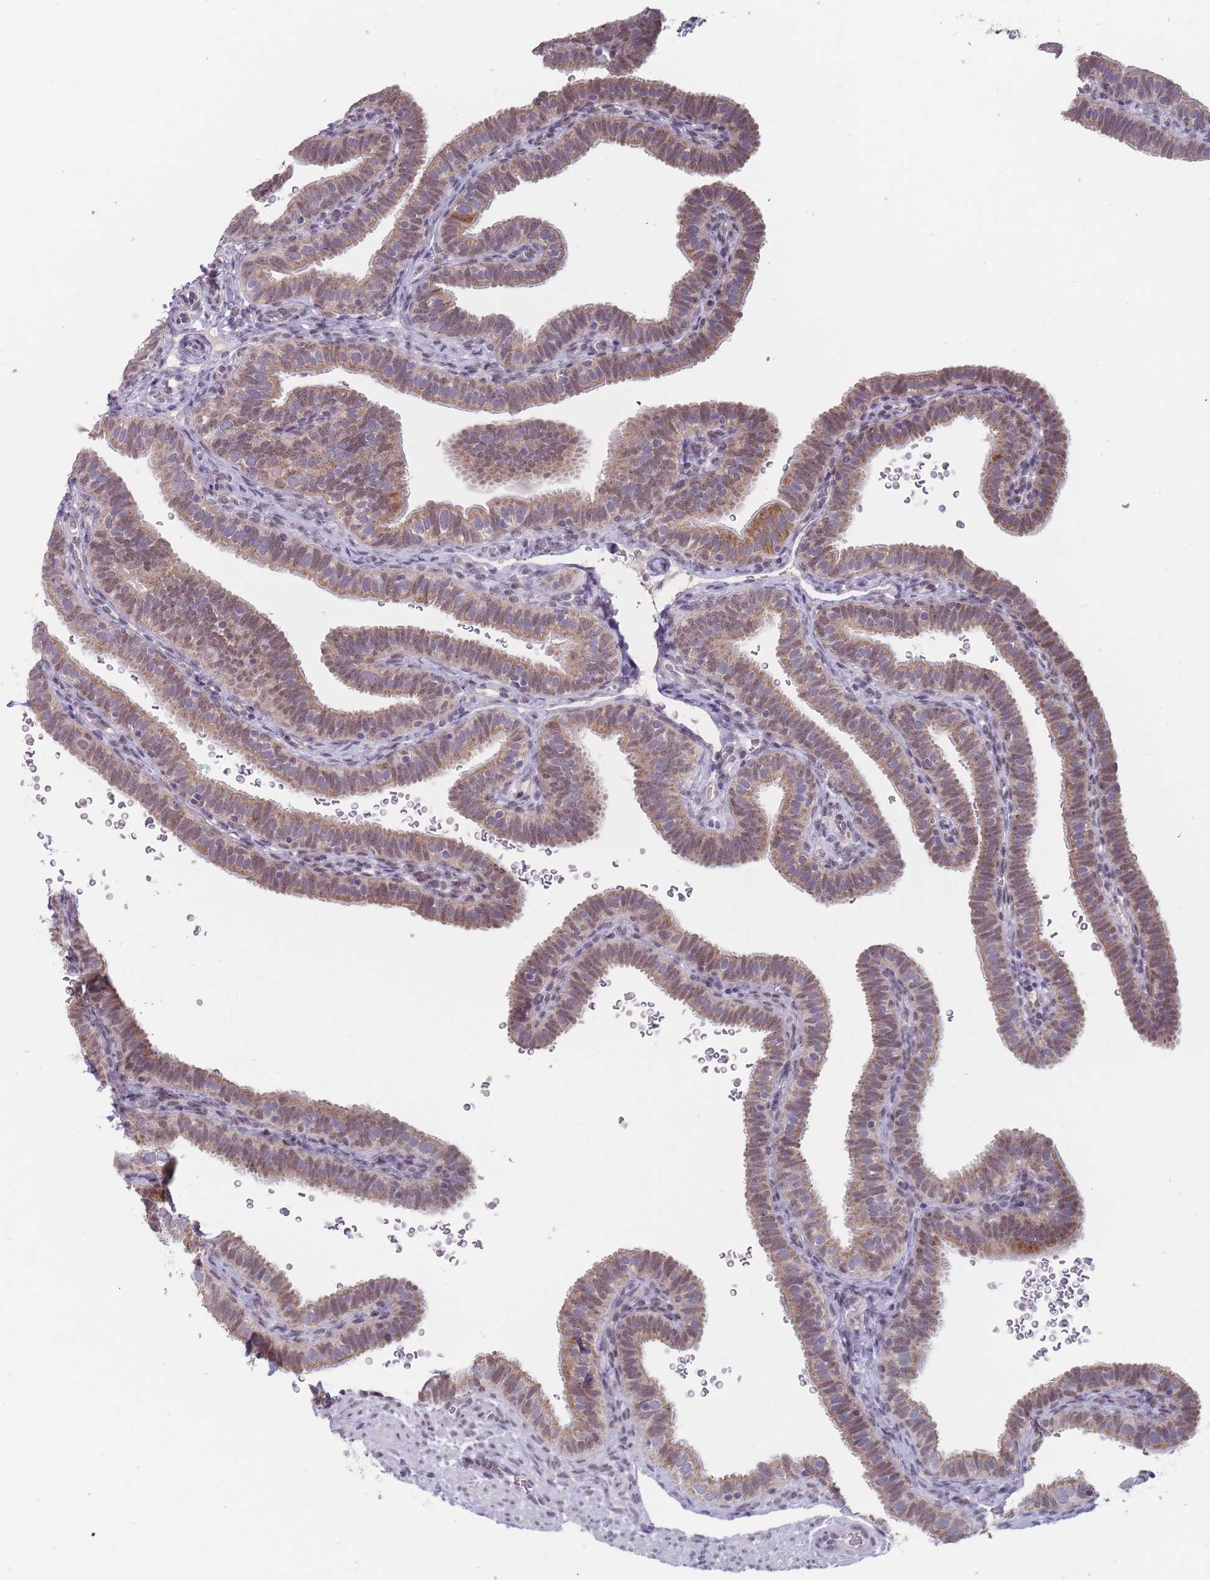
{"staining": {"intensity": "moderate", "quantity": "25%-75%", "location": "cytoplasmic/membranous,nuclear"}, "tissue": "fallopian tube", "cell_type": "Glandular cells", "image_type": "normal", "snomed": [{"axis": "morphology", "description": "Normal tissue, NOS"}, {"axis": "topography", "description": "Fallopian tube"}], "caption": "A high-resolution histopathology image shows IHC staining of normal fallopian tube, which shows moderate cytoplasmic/membranous,nuclear expression in about 25%-75% of glandular cells. (Brightfield microscopy of DAB IHC at high magnification).", "gene": "PEX7", "patient": {"sex": "female", "age": 41}}